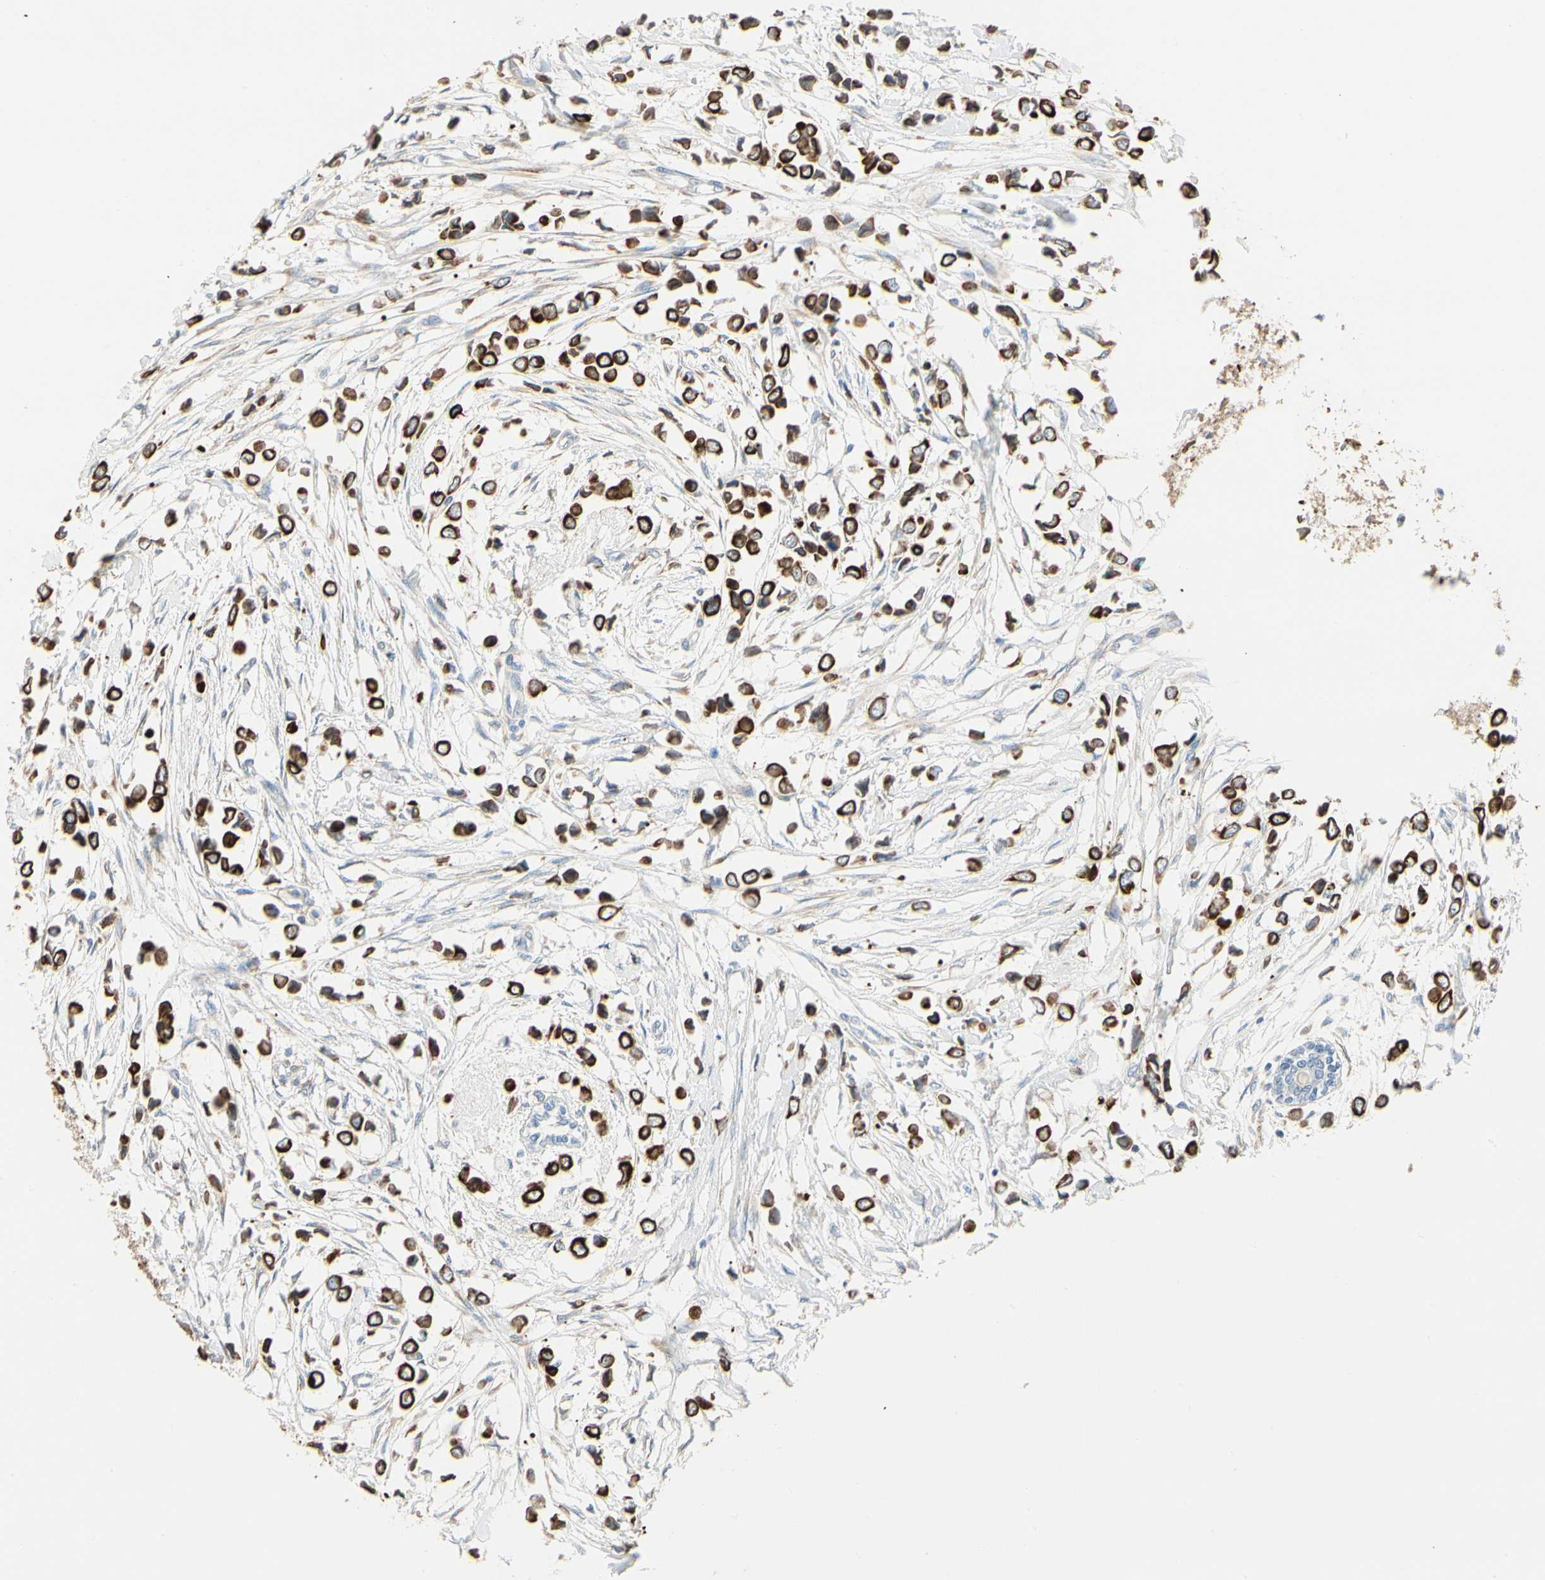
{"staining": {"intensity": "strong", "quantity": ">75%", "location": "cytoplasmic/membranous"}, "tissue": "breast cancer", "cell_type": "Tumor cells", "image_type": "cancer", "snomed": [{"axis": "morphology", "description": "Lobular carcinoma"}, {"axis": "topography", "description": "Breast"}], "caption": "Protein analysis of breast cancer tissue reveals strong cytoplasmic/membranous expression in about >75% of tumor cells.", "gene": "DUSP12", "patient": {"sex": "female", "age": 51}}